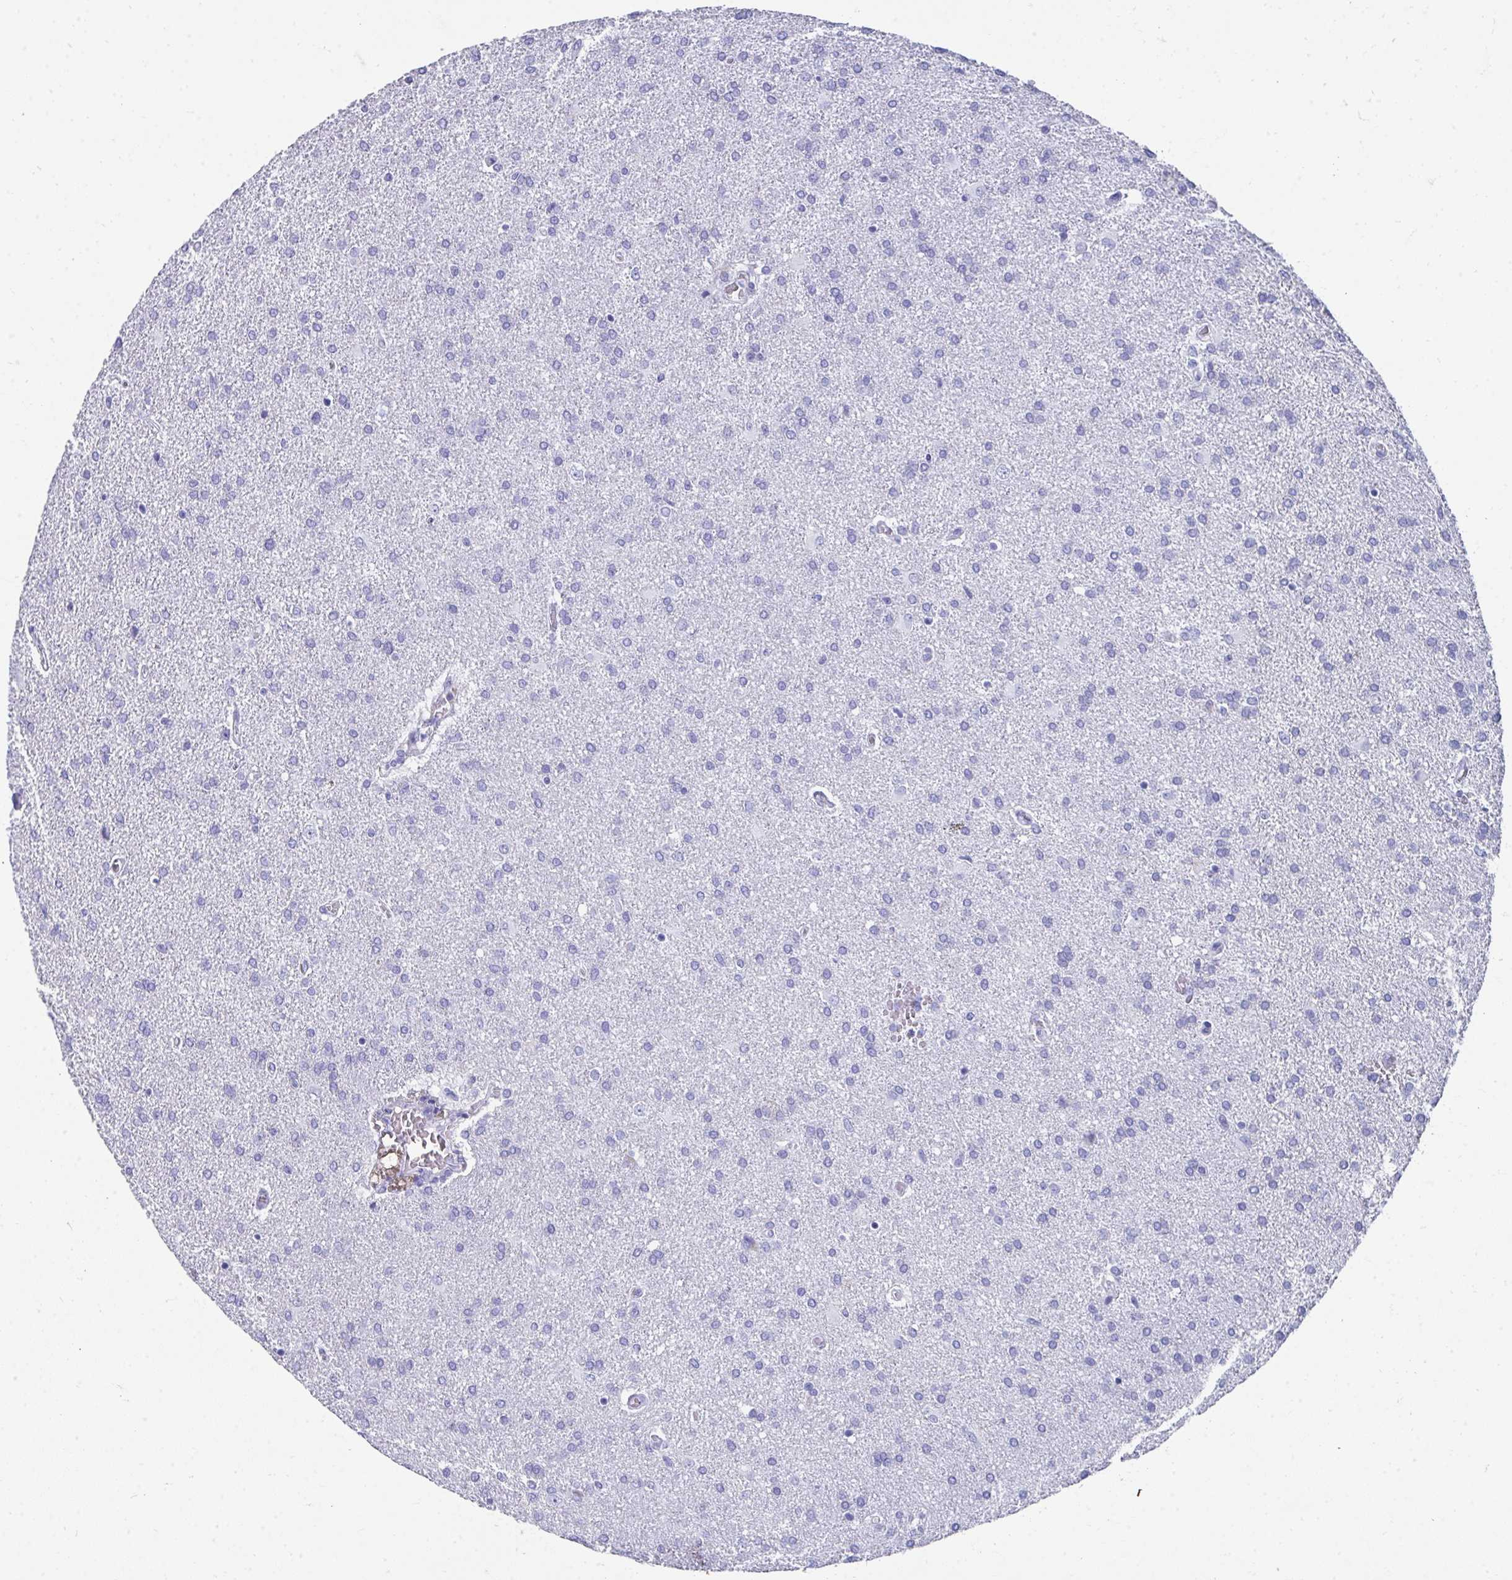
{"staining": {"intensity": "negative", "quantity": "none", "location": "none"}, "tissue": "glioma", "cell_type": "Tumor cells", "image_type": "cancer", "snomed": [{"axis": "morphology", "description": "Glioma, malignant, High grade"}, {"axis": "topography", "description": "Brain"}], "caption": "Protein analysis of glioma displays no significant staining in tumor cells.", "gene": "HGD", "patient": {"sex": "male", "age": 68}}